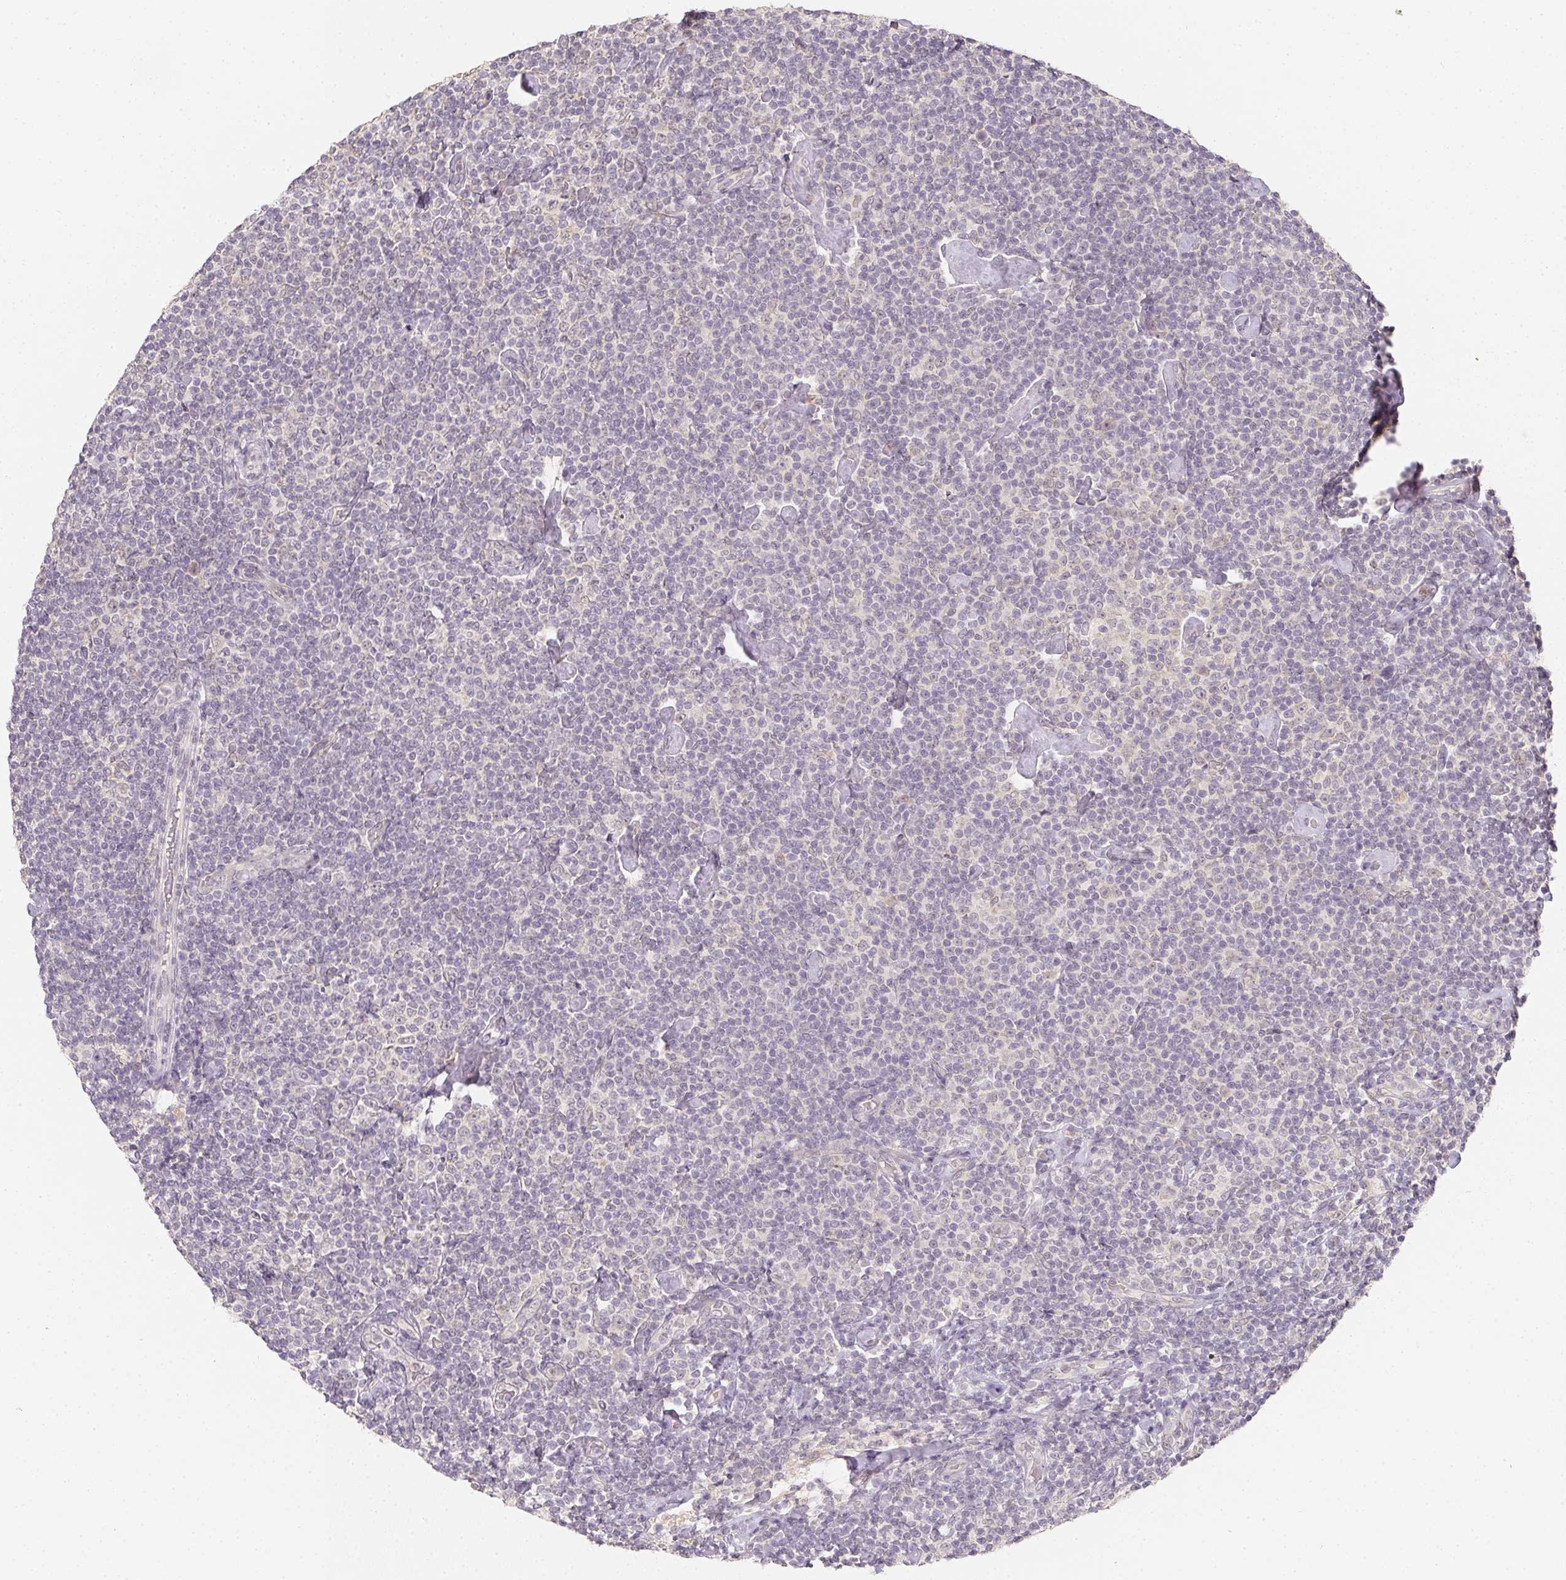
{"staining": {"intensity": "negative", "quantity": "none", "location": "none"}, "tissue": "lymphoma", "cell_type": "Tumor cells", "image_type": "cancer", "snomed": [{"axis": "morphology", "description": "Malignant lymphoma, non-Hodgkin's type, Low grade"}, {"axis": "topography", "description": "Lymph node"}], "caption": "This is an IHC histopathology image of human low-grade malignant lymphoma, non-Hodgkin's type. There is no staining in tumor cells.", "gene": "SOAT1", "patient": {"sex": "male", "age": 81}}